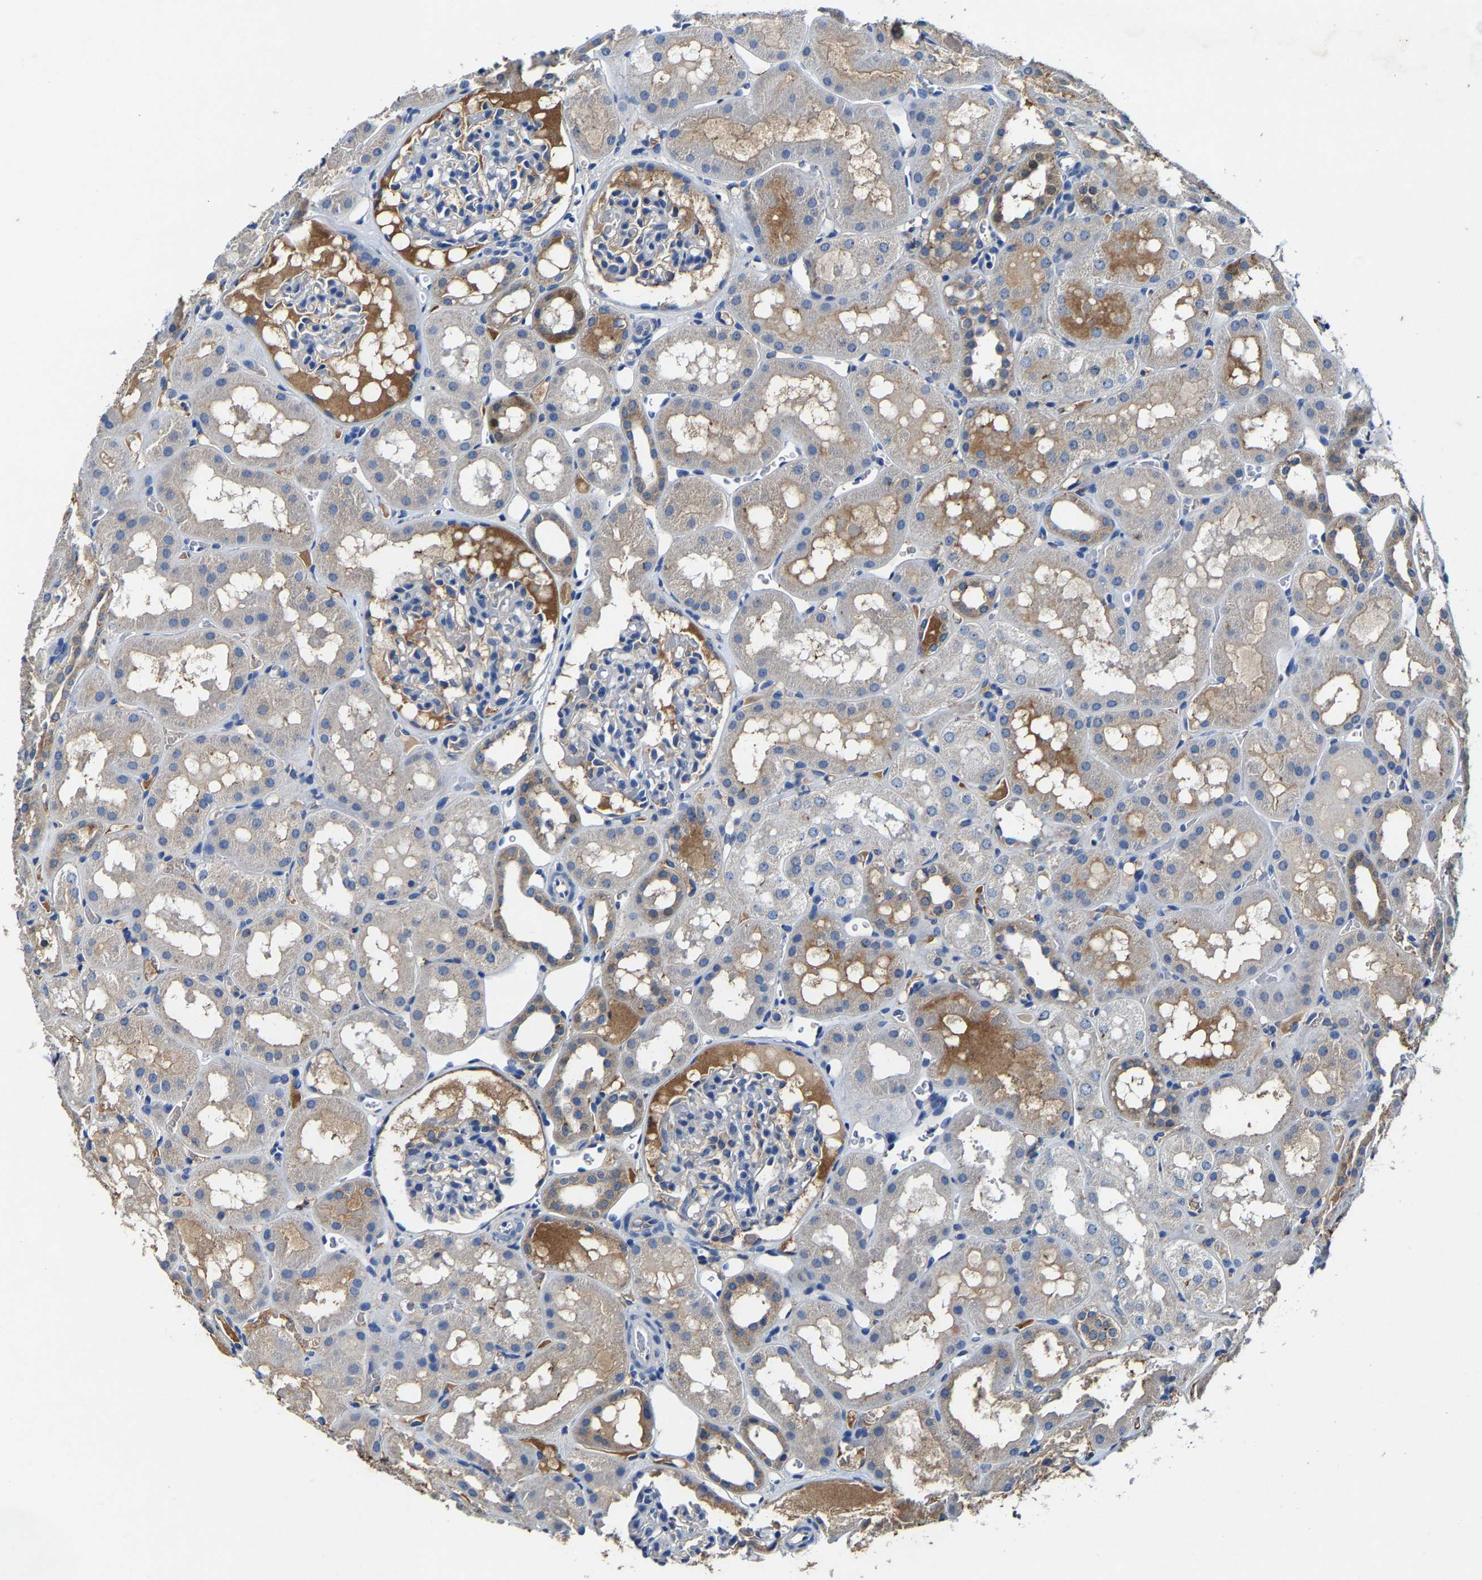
{"staining": {"intensity": "negative", "quantity": "none", "location": "none"}, "tissue": "kidney", "cell_type": "Cells in glomeruli", "image_type": "normal", "snomed": [{"axis": "morphology", "description": "Normal tissue, NOS"}, {"axis": "topography", "description": "Kidney"}, {"axis": "topography", "description": "Urinary bladder"}], "caption": "Histopathology image shows no protein staining in cells in glomeruli of normal kidney.", "gene": "SLC25A25", "patient": {"sex": "male", "age": 16}}